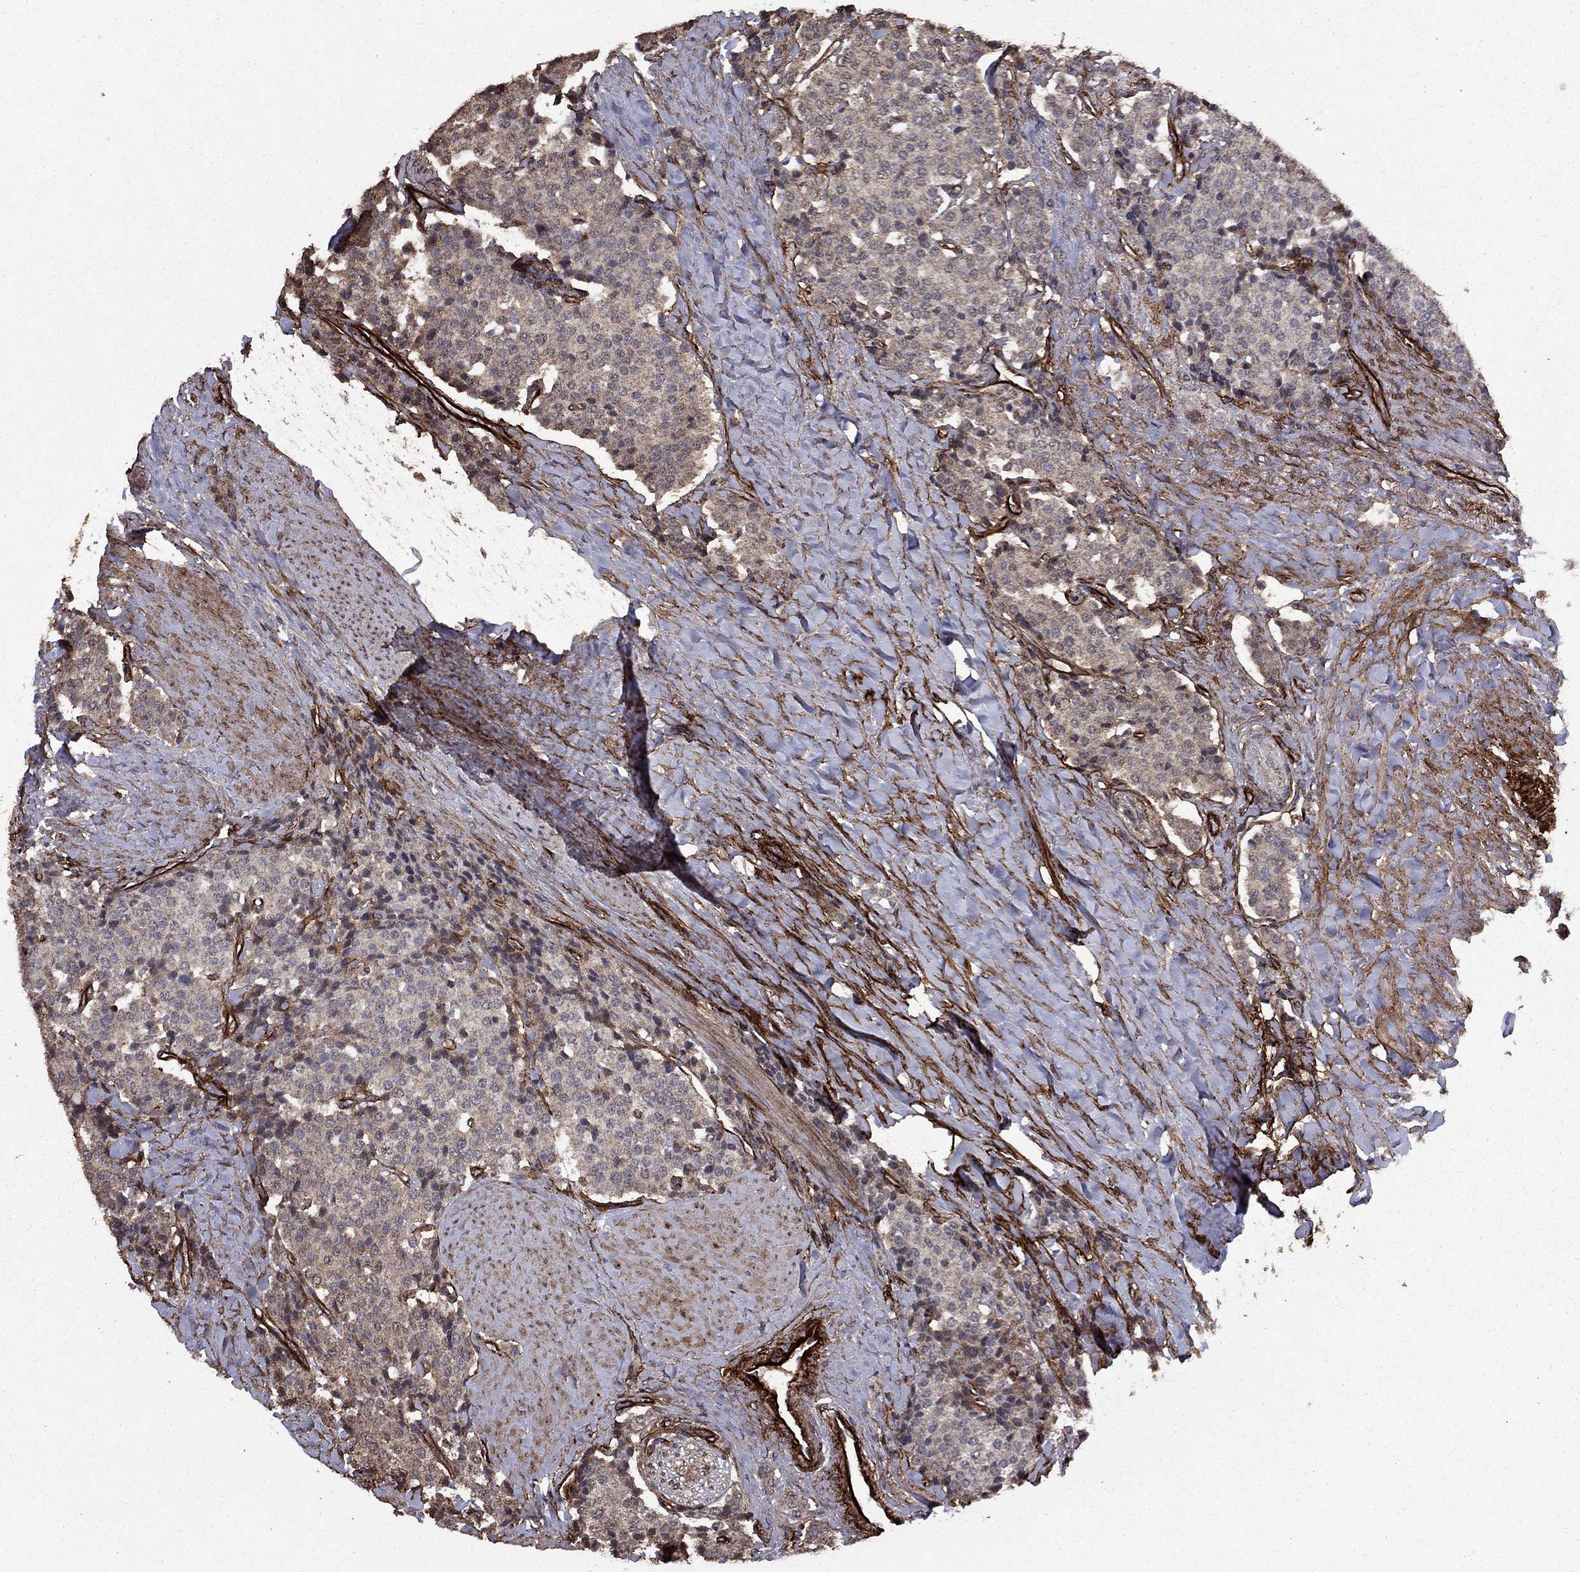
{"staining": {"intensity": "negative", "quantity": "none", "location": "none"}, "tissue": "carcinoid", "cell_type": "Tumor cells", "image_type": "cancer", "snomed": [{"axis": "morphology", "description": "Carcinoid, malignant, NOS"}, {"axis": "topography", "description": "Small intestine"}], "caption": "Carcinoid (malignant) was stained to show a protein in brown. There is no significant positivity in tumor cells. (DAB immunohistochemistry (IHC), high magnification).", "gene": "COL18A1", "patient": {"sex": "female", "age": 58}}